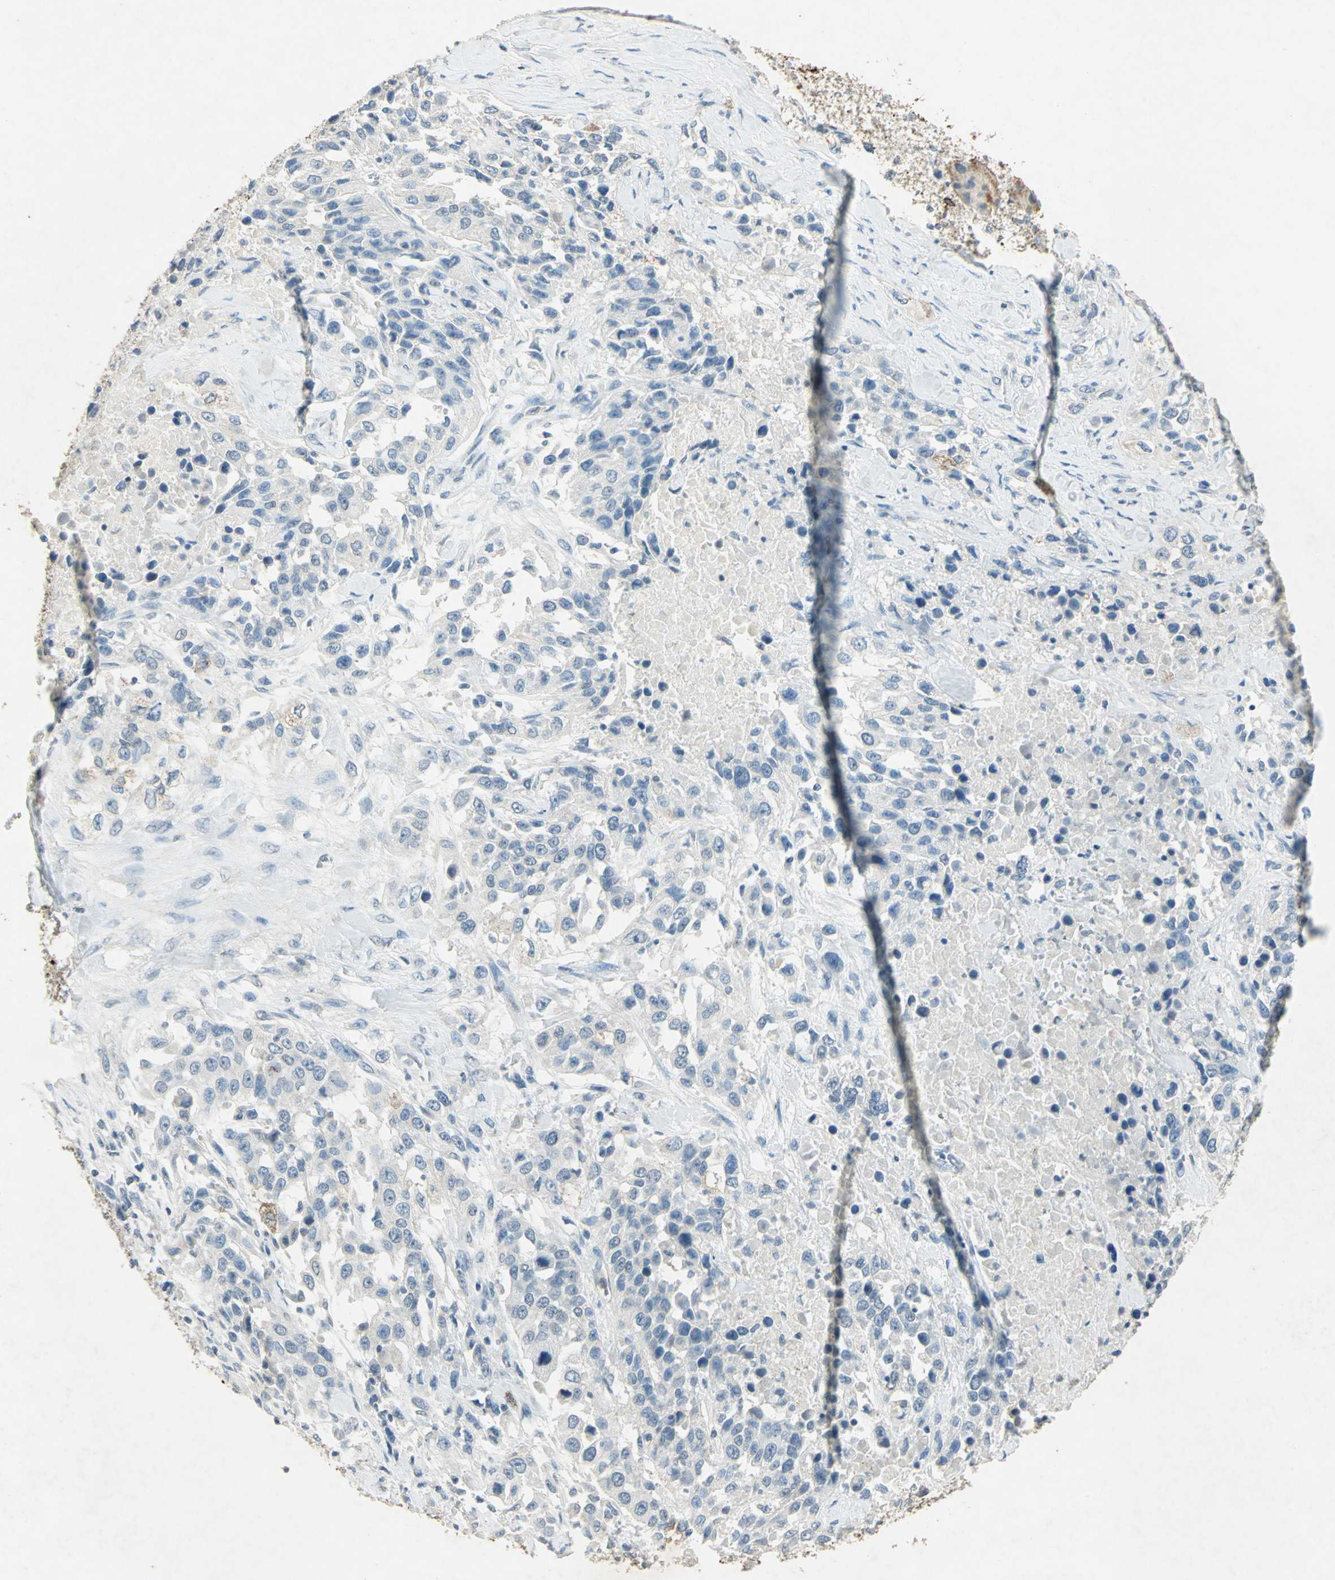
{"staining": {"intensity": "negative", "quantity": "none", "location": "none"}, "tissue": "urothelial cancer", "cell_type": "Tumor cells", "image_type": "cancer", "snomed": [{"axis": "morphology", "description": "Urothelial carcinoma, High grade"}, {"axis": "topography", "description": "Urinary bladder"}], "caption": "This is an immunohistochemistry (IHC) micrograph of urothelial cancer. There is no staining in tumor cells.", "gene": "CAMK2B", "patient": {"sex": "female", "age": 80}}